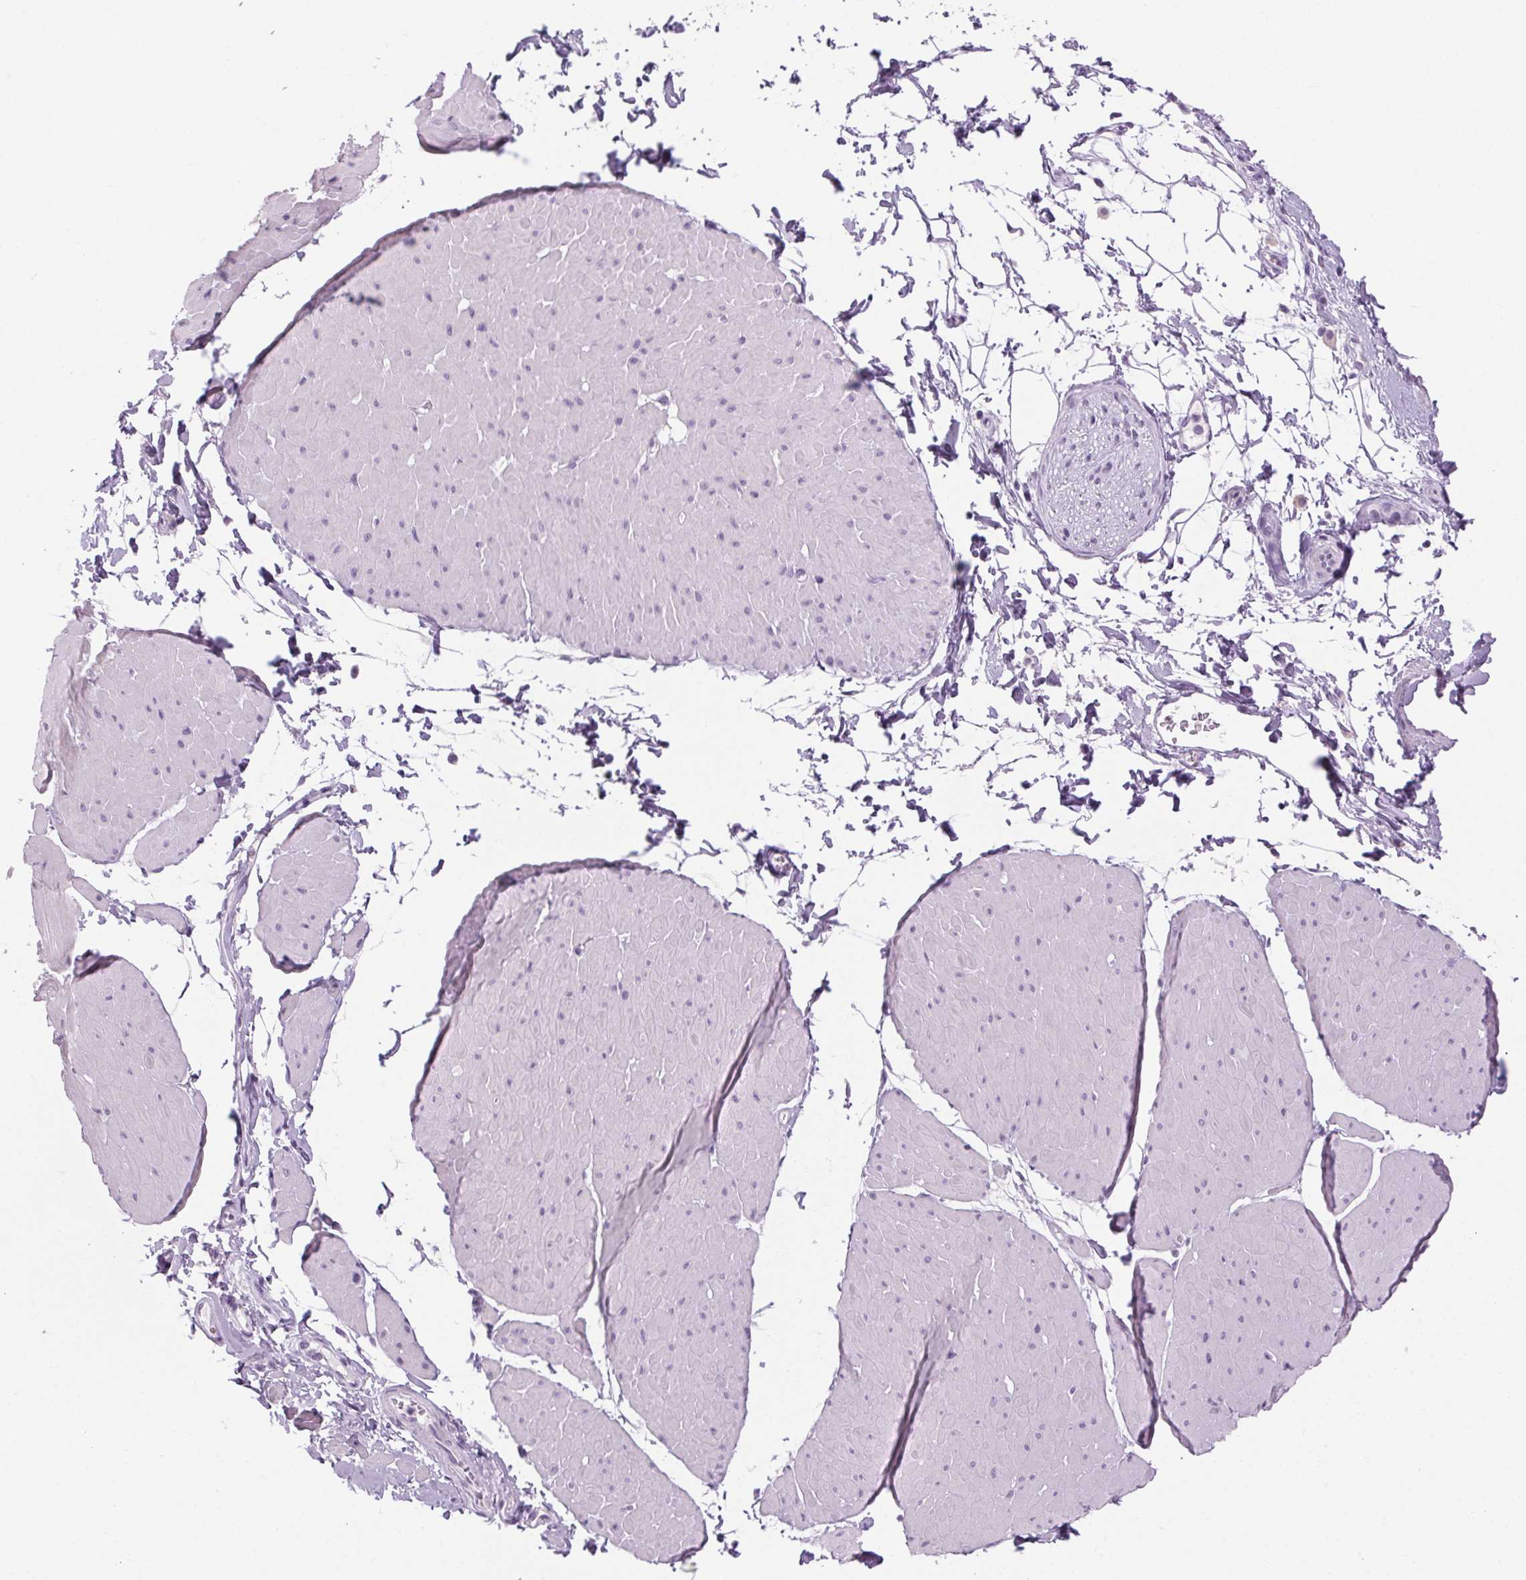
{"staining": {"intensity": "negative", "quantity": "none", "location": "none"}, "tissue": "adipose tissue", "cell_type": "Adipocytes", "image_type": "normal", "snomed": [{"axis": "morphology", "description": "Normal tissue, NOS"}, {"axis": "topography", "description": "Smooth muscle"}, {"axis": "topography", "description": "Peripheral nerve tissue"}], "caption": "Protein analysis of normal adipose tissue exhibits no significant expression in adipocytes.", "gene": "LRP2", "patient": {"sex": "male", "age": 58}}